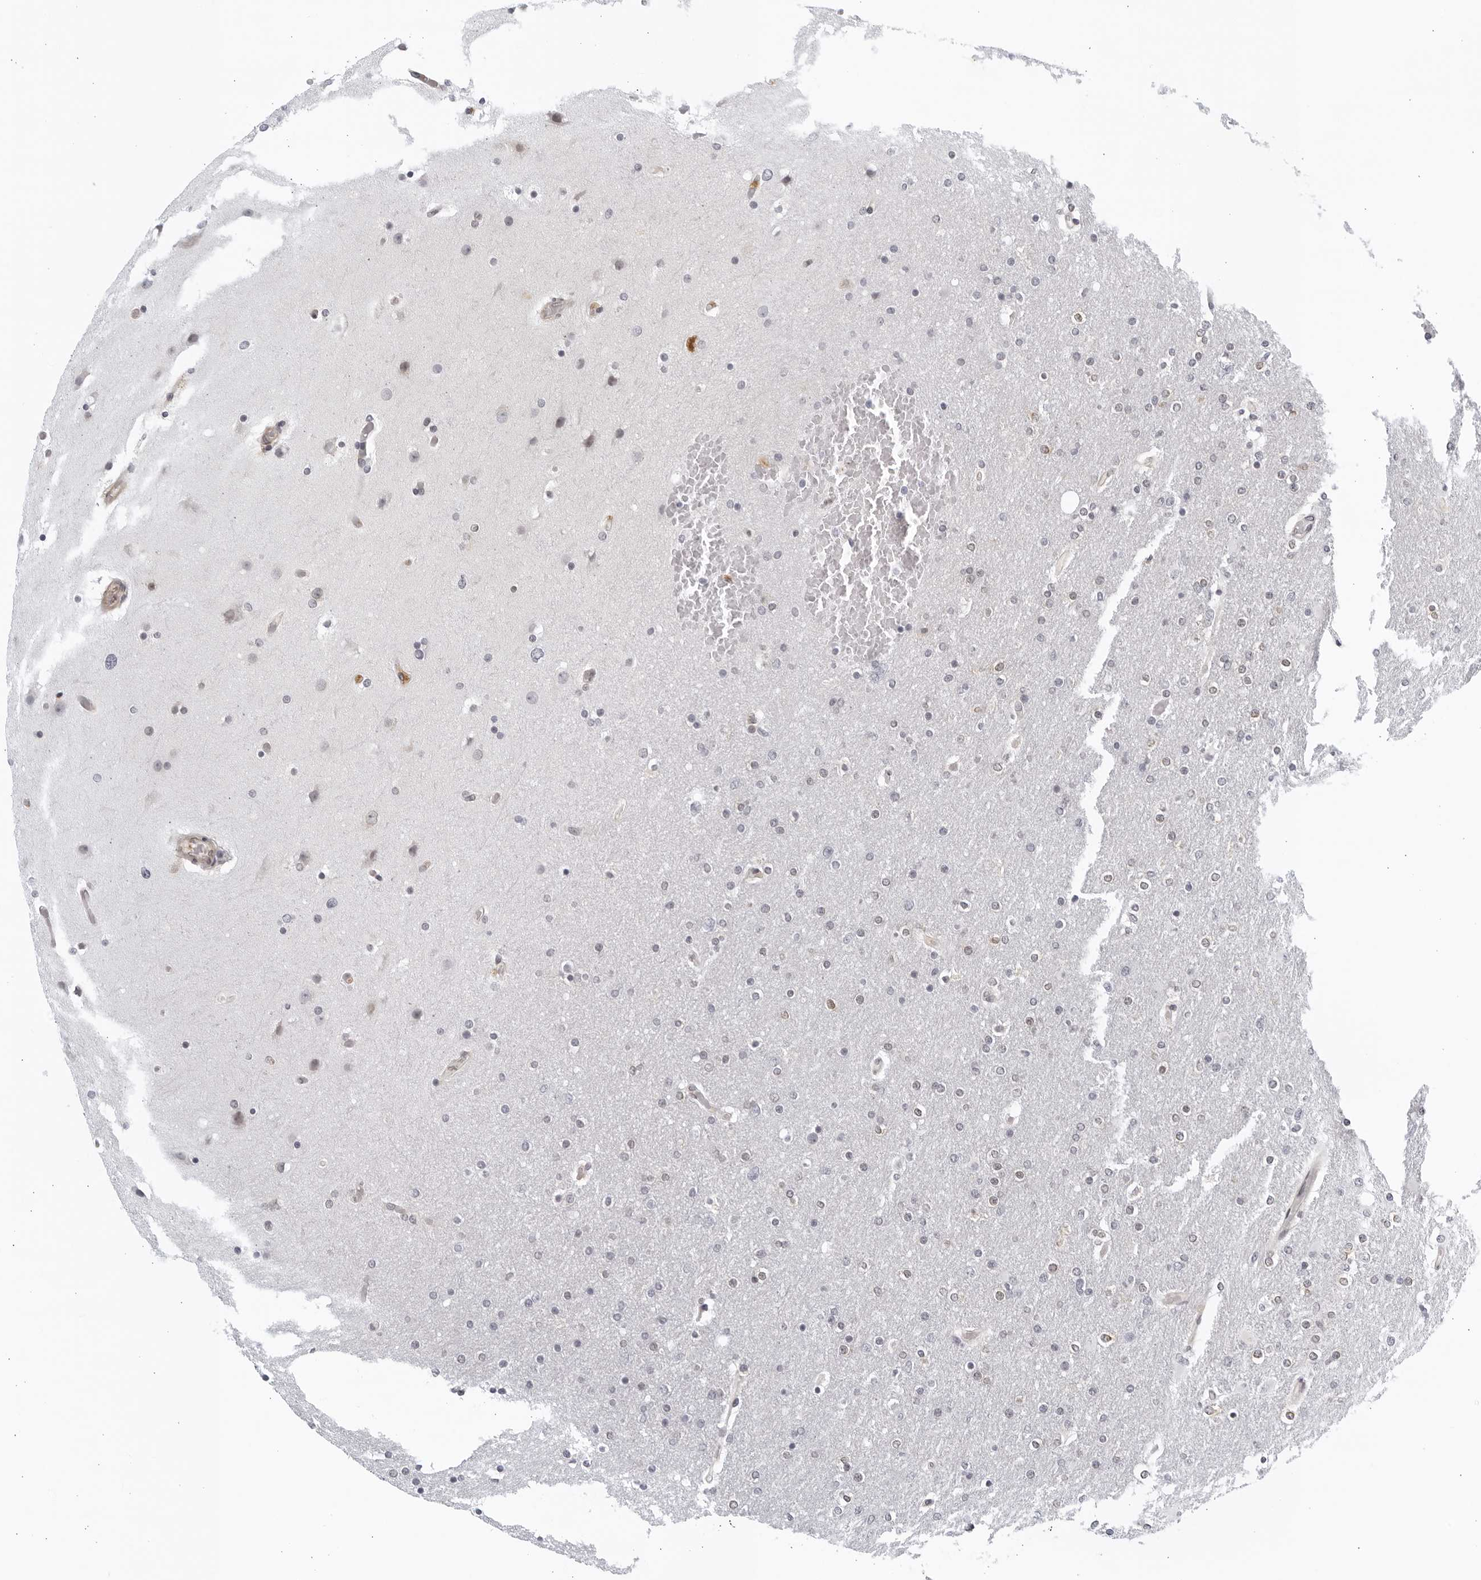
{"staining": {"intensity": "negative", "quantity": "none", "location": "none"}, "tissue": "glioma", "cell_type": "Tumor cells", "image_type": "cancer", "snomed": [{"axis": "morphology", "description": "Glioma, malignant, High grade"}, {"axis": "topography", "description": "Cerebral cortex"}], "caption": "An IHC histopathology image of high-grade glioma (malignant) is shown. There is no staining in tumor cells of high-grade glioma (malignant). (DAB IHC, high magnification).", "gene": "SERTAD4", "patient": {"sex": "female", "age": 36}}